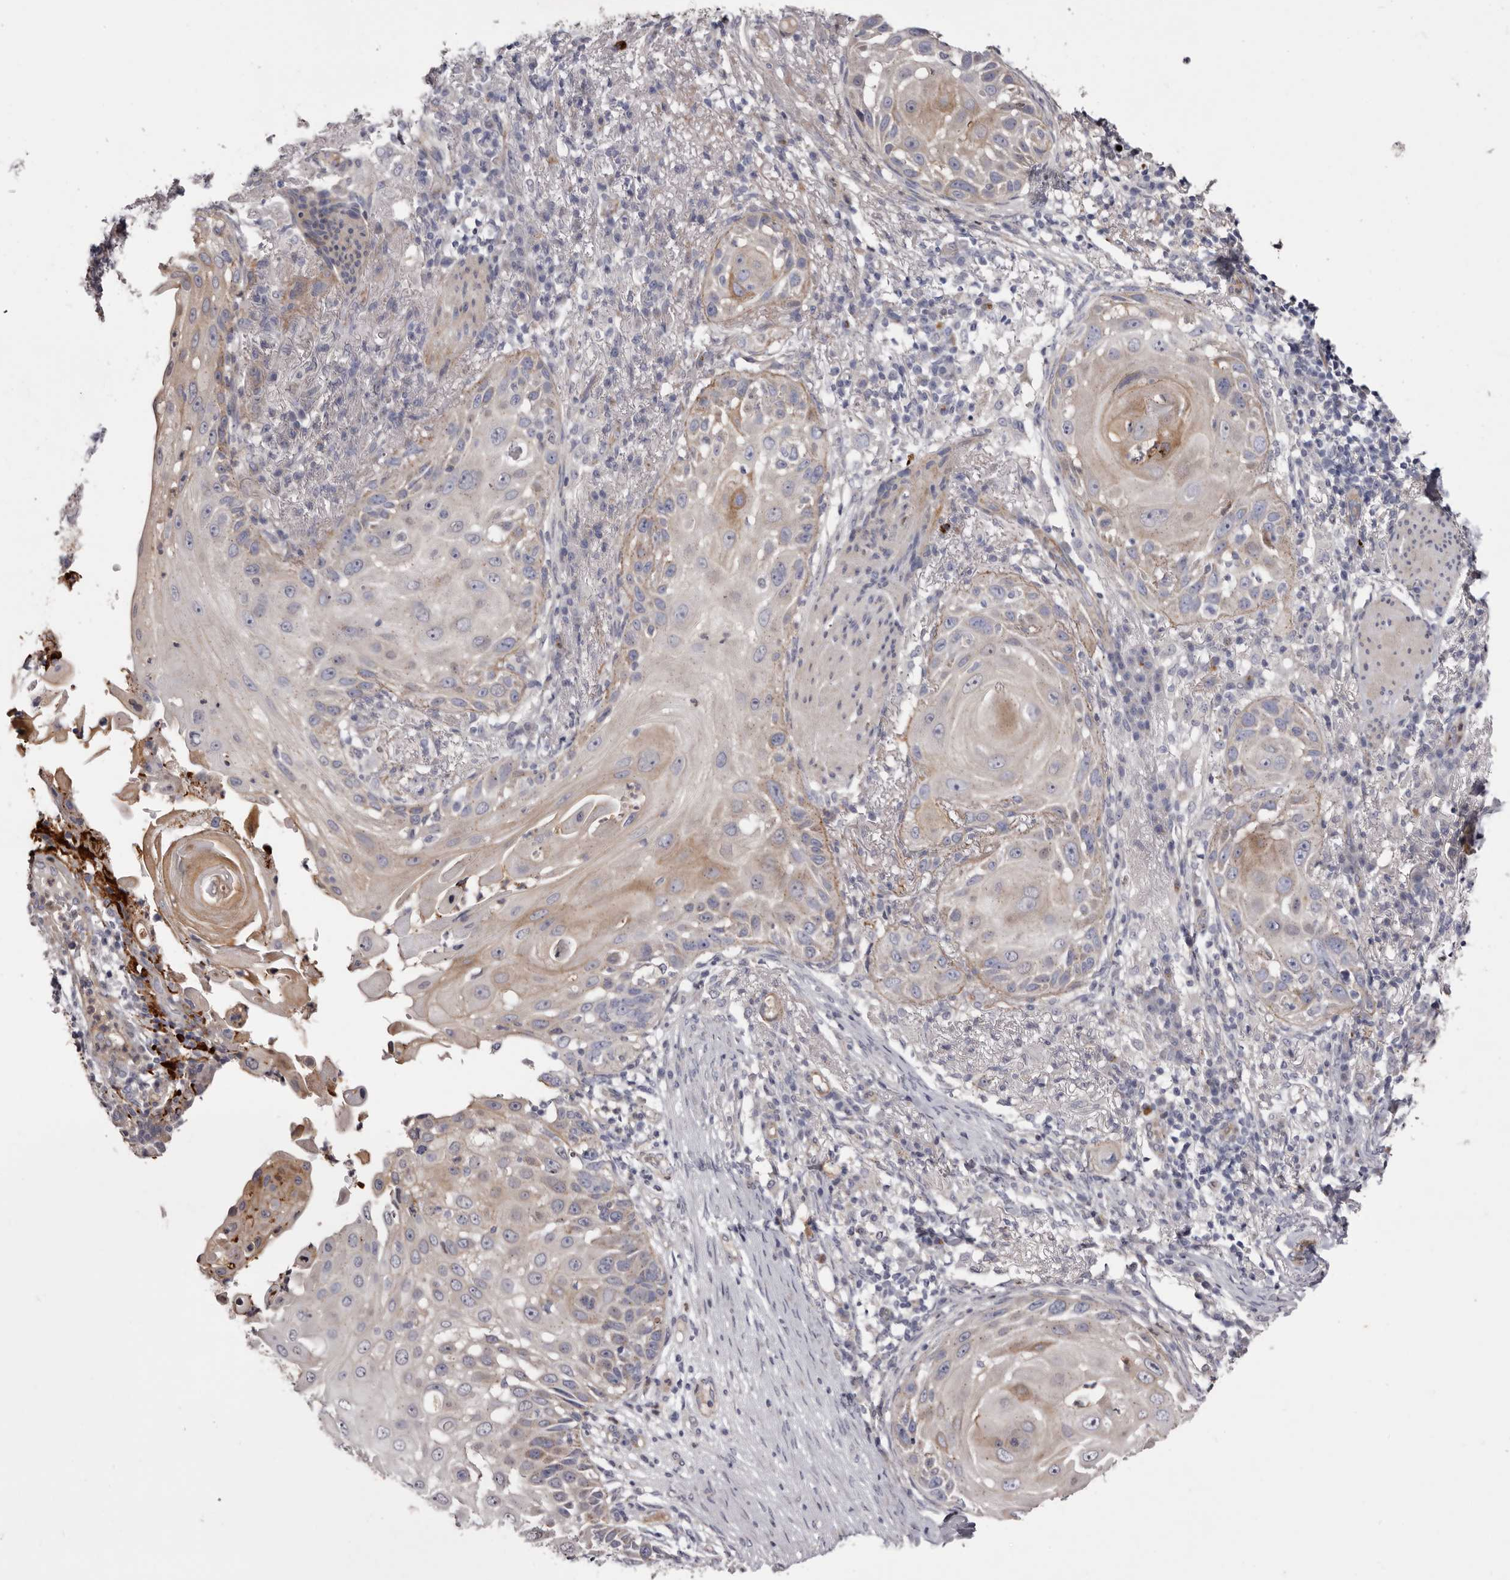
{"staining": {"intensity": "moderate", "quantity": "<25%", "location": "cytoplasmic/membranous"}, "tissue": "skin cancer", "cell_type": "Tumor cells", "image_type": "cancer", "snomed": [{"axis": "morphology", "description": "Squamous cell carcinoma, NOS"}, {"axis": "topography", "description": "Skin"}], "caption": "Immunohistochemistry (IHC) histopathology image of neoplastic tissue: skin squamous cell carcinoma stained using immunohistochemistry reveals low levels of moderate protein expression localized specifically in the cytoplasmic/membranous of tumor cells, appearing as a cytoplasmic/membranous brown color.", "gene": "PEG10", "patient": {"sex": "female", "age": 44}}